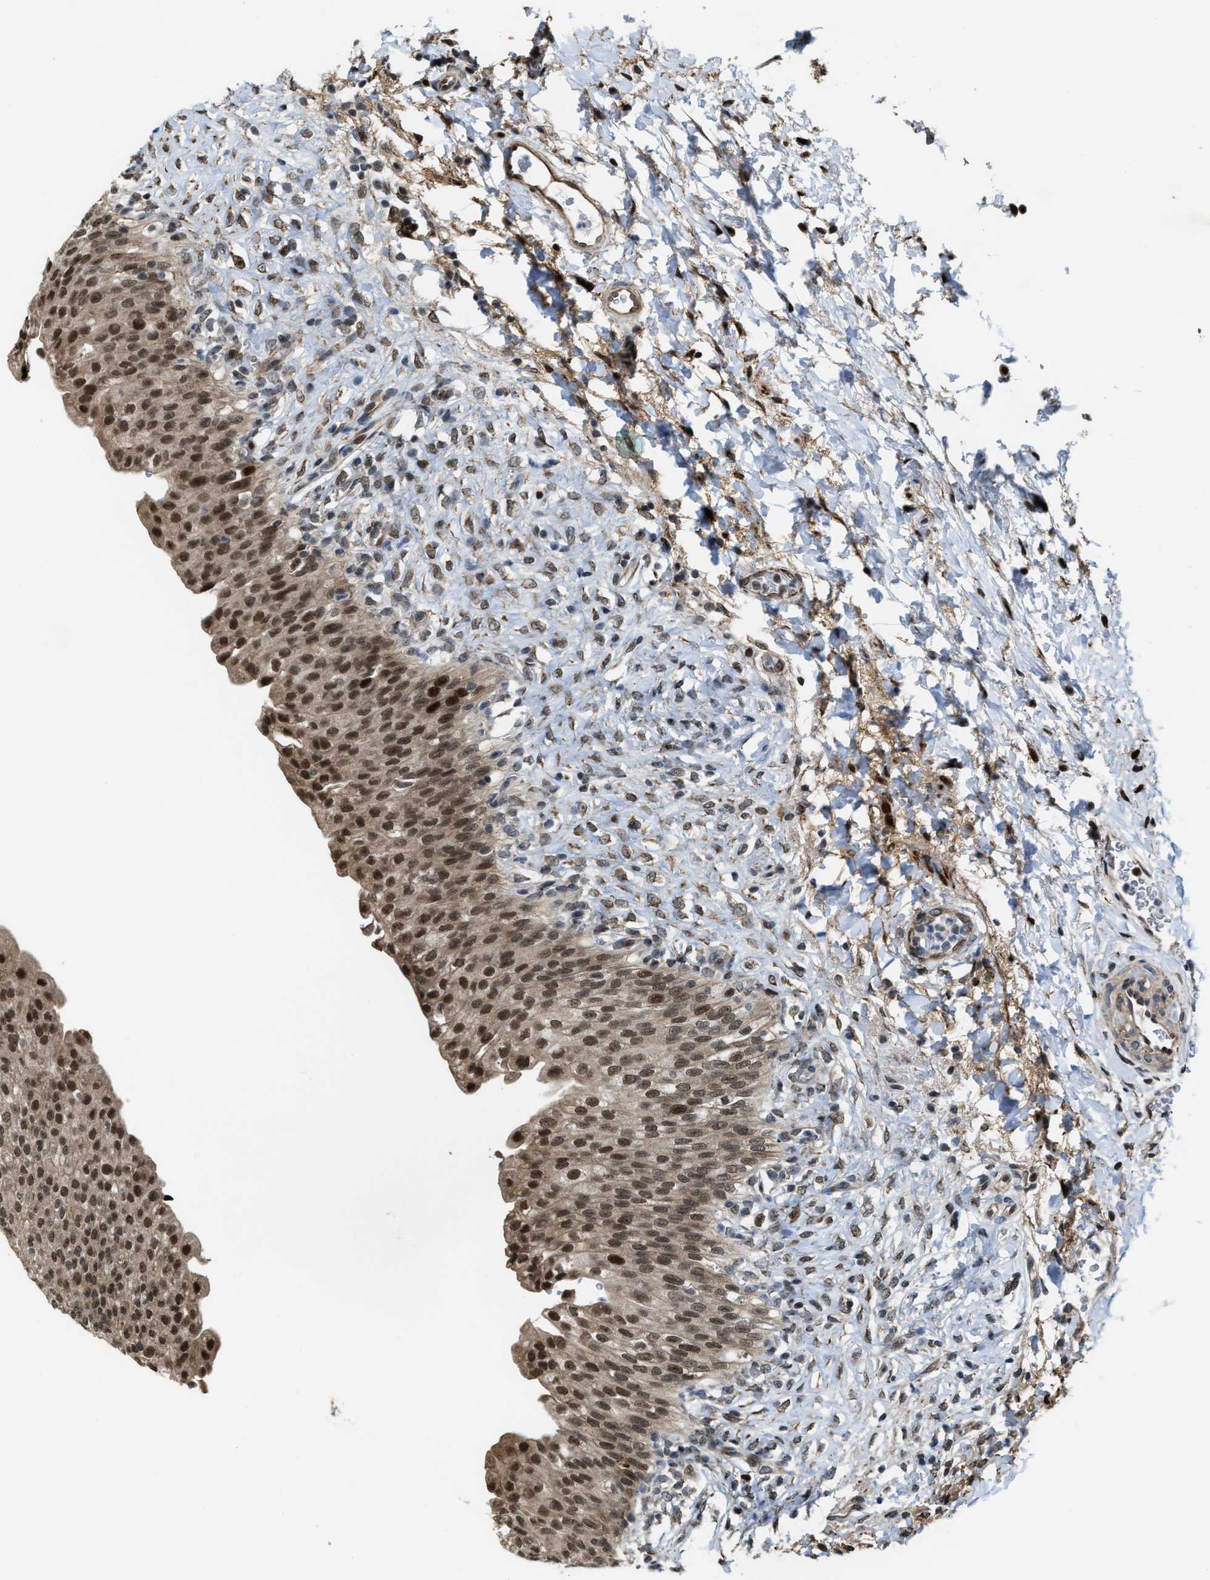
{"staining": {"intensity": "strong", "quantity": ">75%", "location": "cytoplasmic/membranous,nuclear"}, "tissue": "urinary bladder", "cell_type": "Urothelial cells", "image_type": "normal", "snomed": [{"axis": "morphology", "description": "Urothelial carcinoma, High grade"}, {"axis": "topography", "description": "Urinary bladder"}], "caption": "Immunohistochemical staining of unremarkable urinary bladder demonstrates high levels of strong cytoplasmic/membranous,nuclear expression in approximately >75% of urothelial cells.", "gene": "ZNF250", "patient": {"sex": "male", "age": 46}}